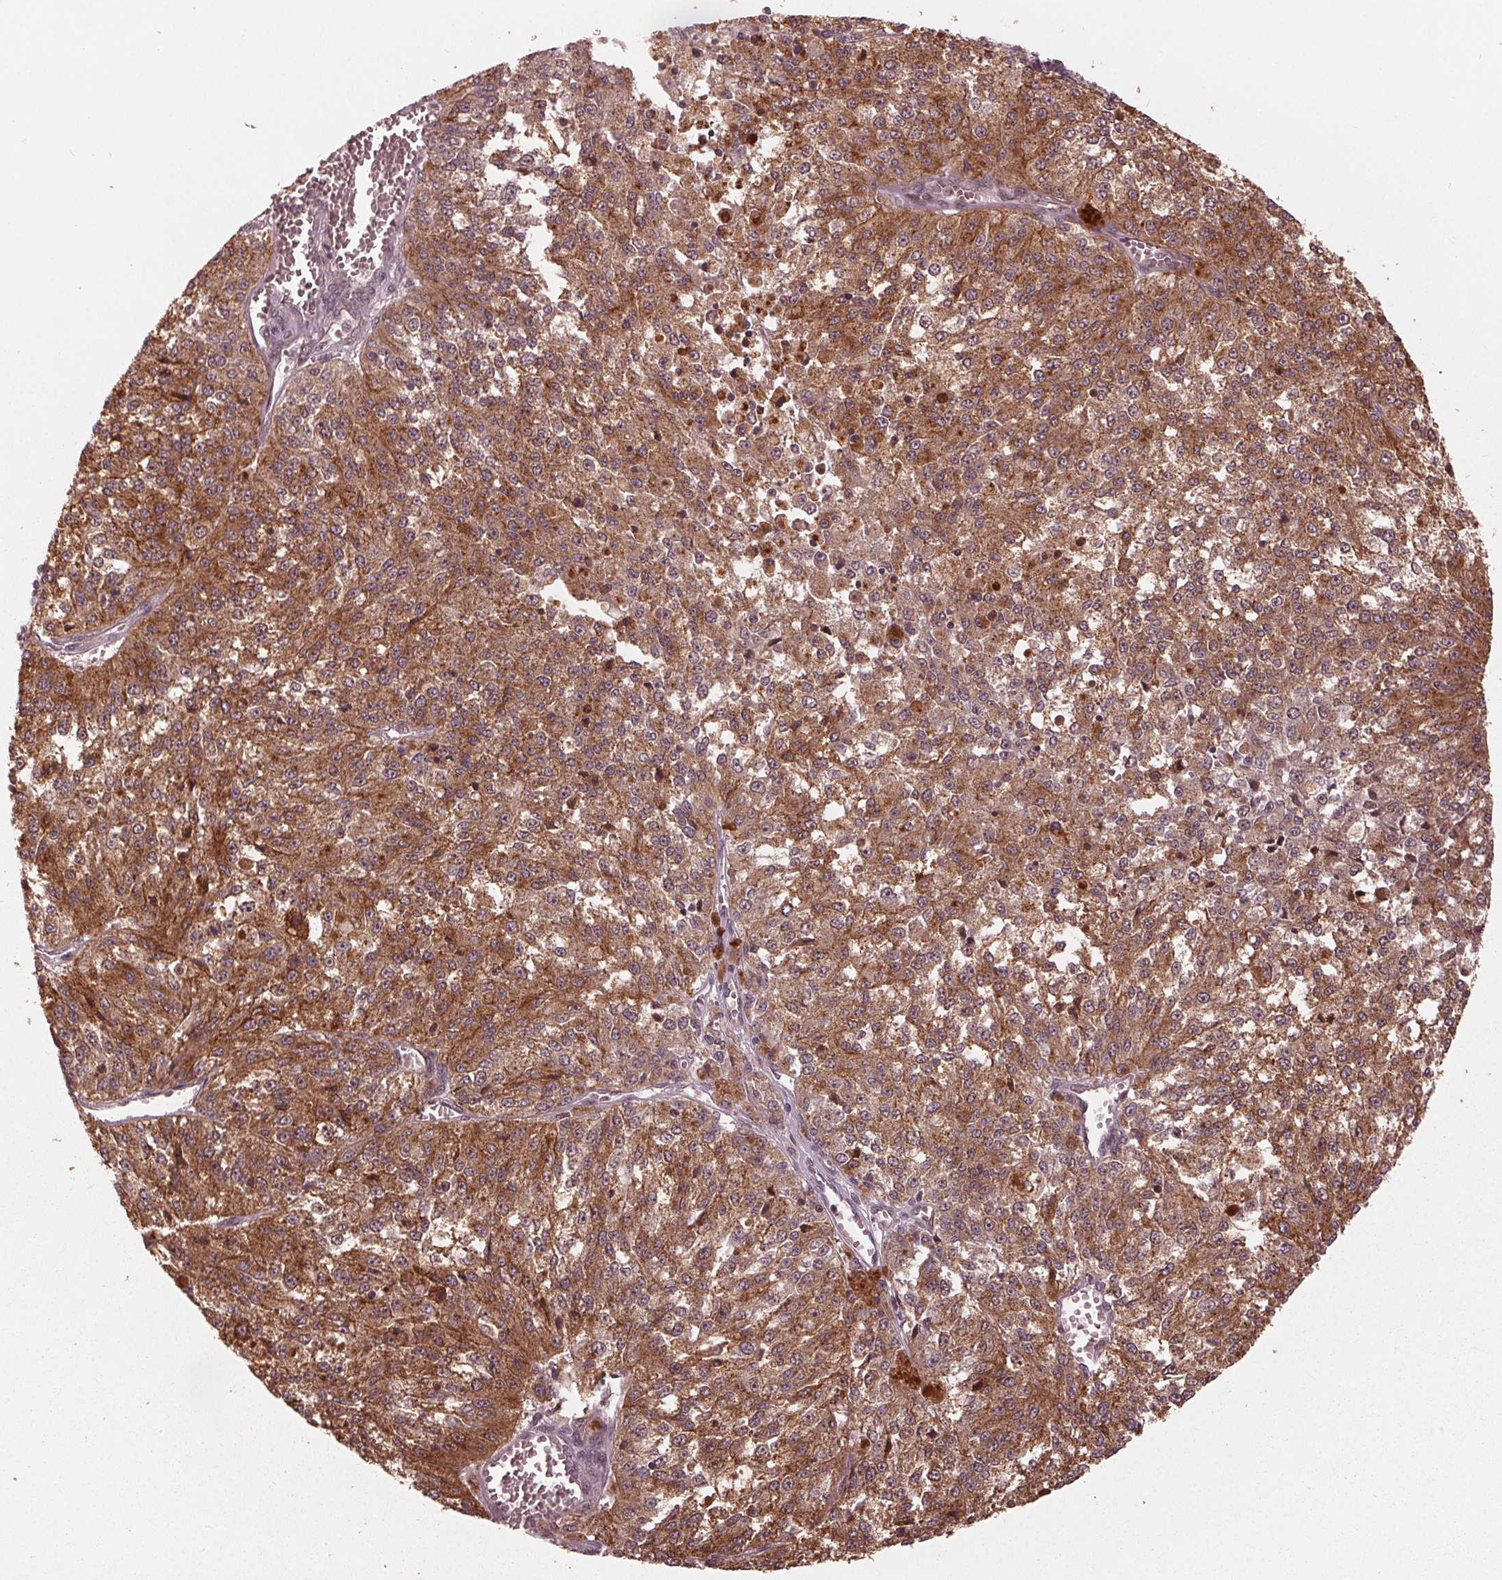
{"staining": {"intensity": "moderate", "quantity": ">75%", "location": "cytoplasmic/membranous"}, "tissue": "melanoma", "cell_type": "Tumor cells", "image_type": "cancer", "snomed": [{"axis": "morphology", "description": "Malignant melanoma, Metastatic site"}, {"axis": "topography", "description": "Lymph node"}], "caption": "Protein analysis of melanoma tissue reveals moderate cytoplasmic/membranous expression in about >75% of tumor cells. Using DAB (3,3'-diaminobenzidine) (brown) and hematoxylin (blue) stains, captured at high magnification using brightfield microscopy.", "gene": "ZNF471", "patient": {"sex": "female", "age": 64}}